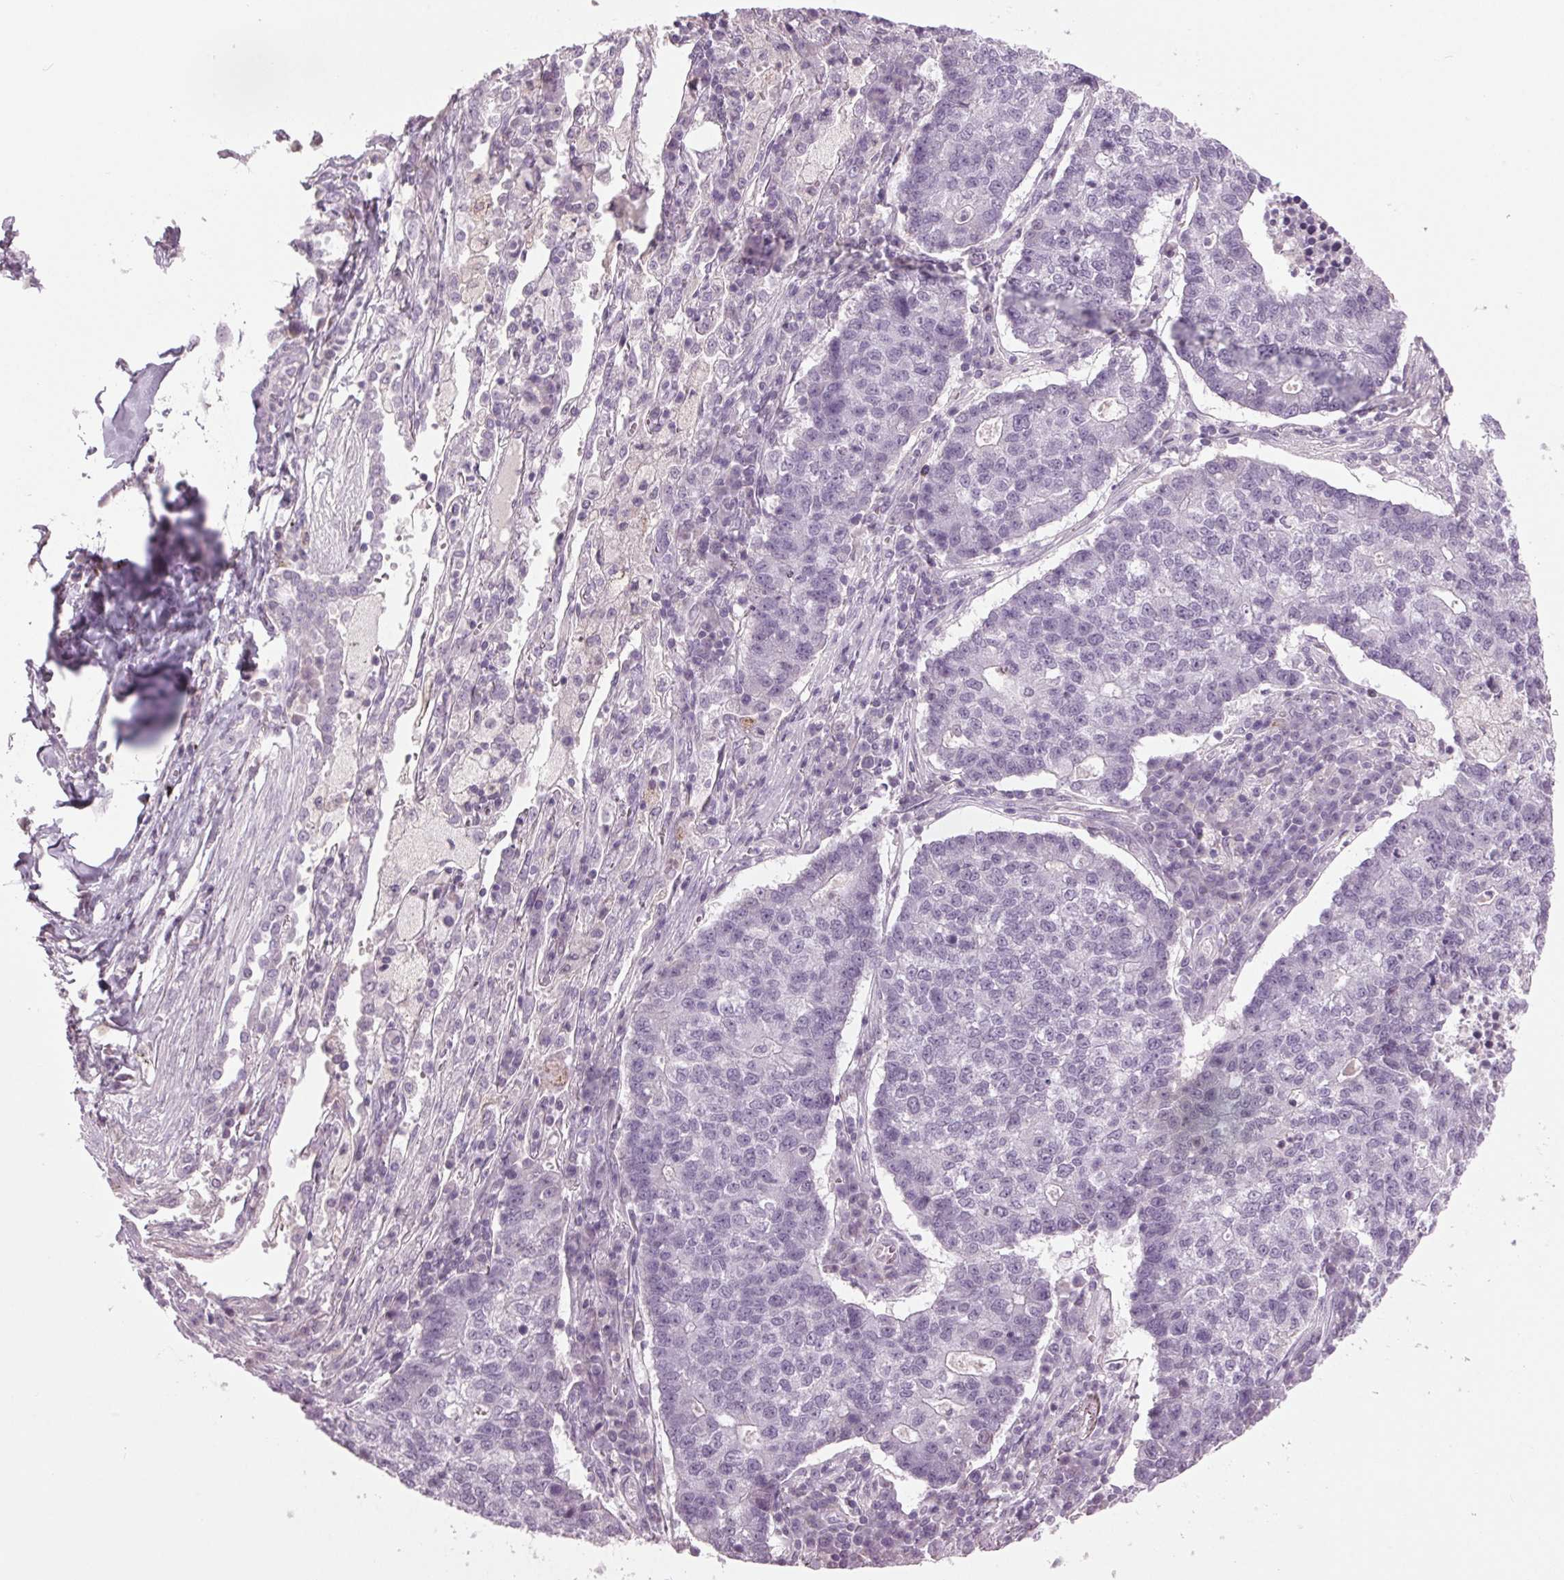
{"staining": {"intensity": "negative", "quantity": "none", "location": "none"}, "tissue": "lung cancer", "cell_type": "Tumor cells", "image_type": "cancer", "snomed": [{"axis": "morphology", "description": "Adenocarcinoma, NOS"}, {"axis": "topography", "description": "Lung"}], "caption": "DAB (3,3'-diaminobenzidine) immunohistochemical staining of human lung cancer shows no significant staining in tumor cells.", "gene": "DNAH12", "patient": {"sex": "male", "age": 57}}